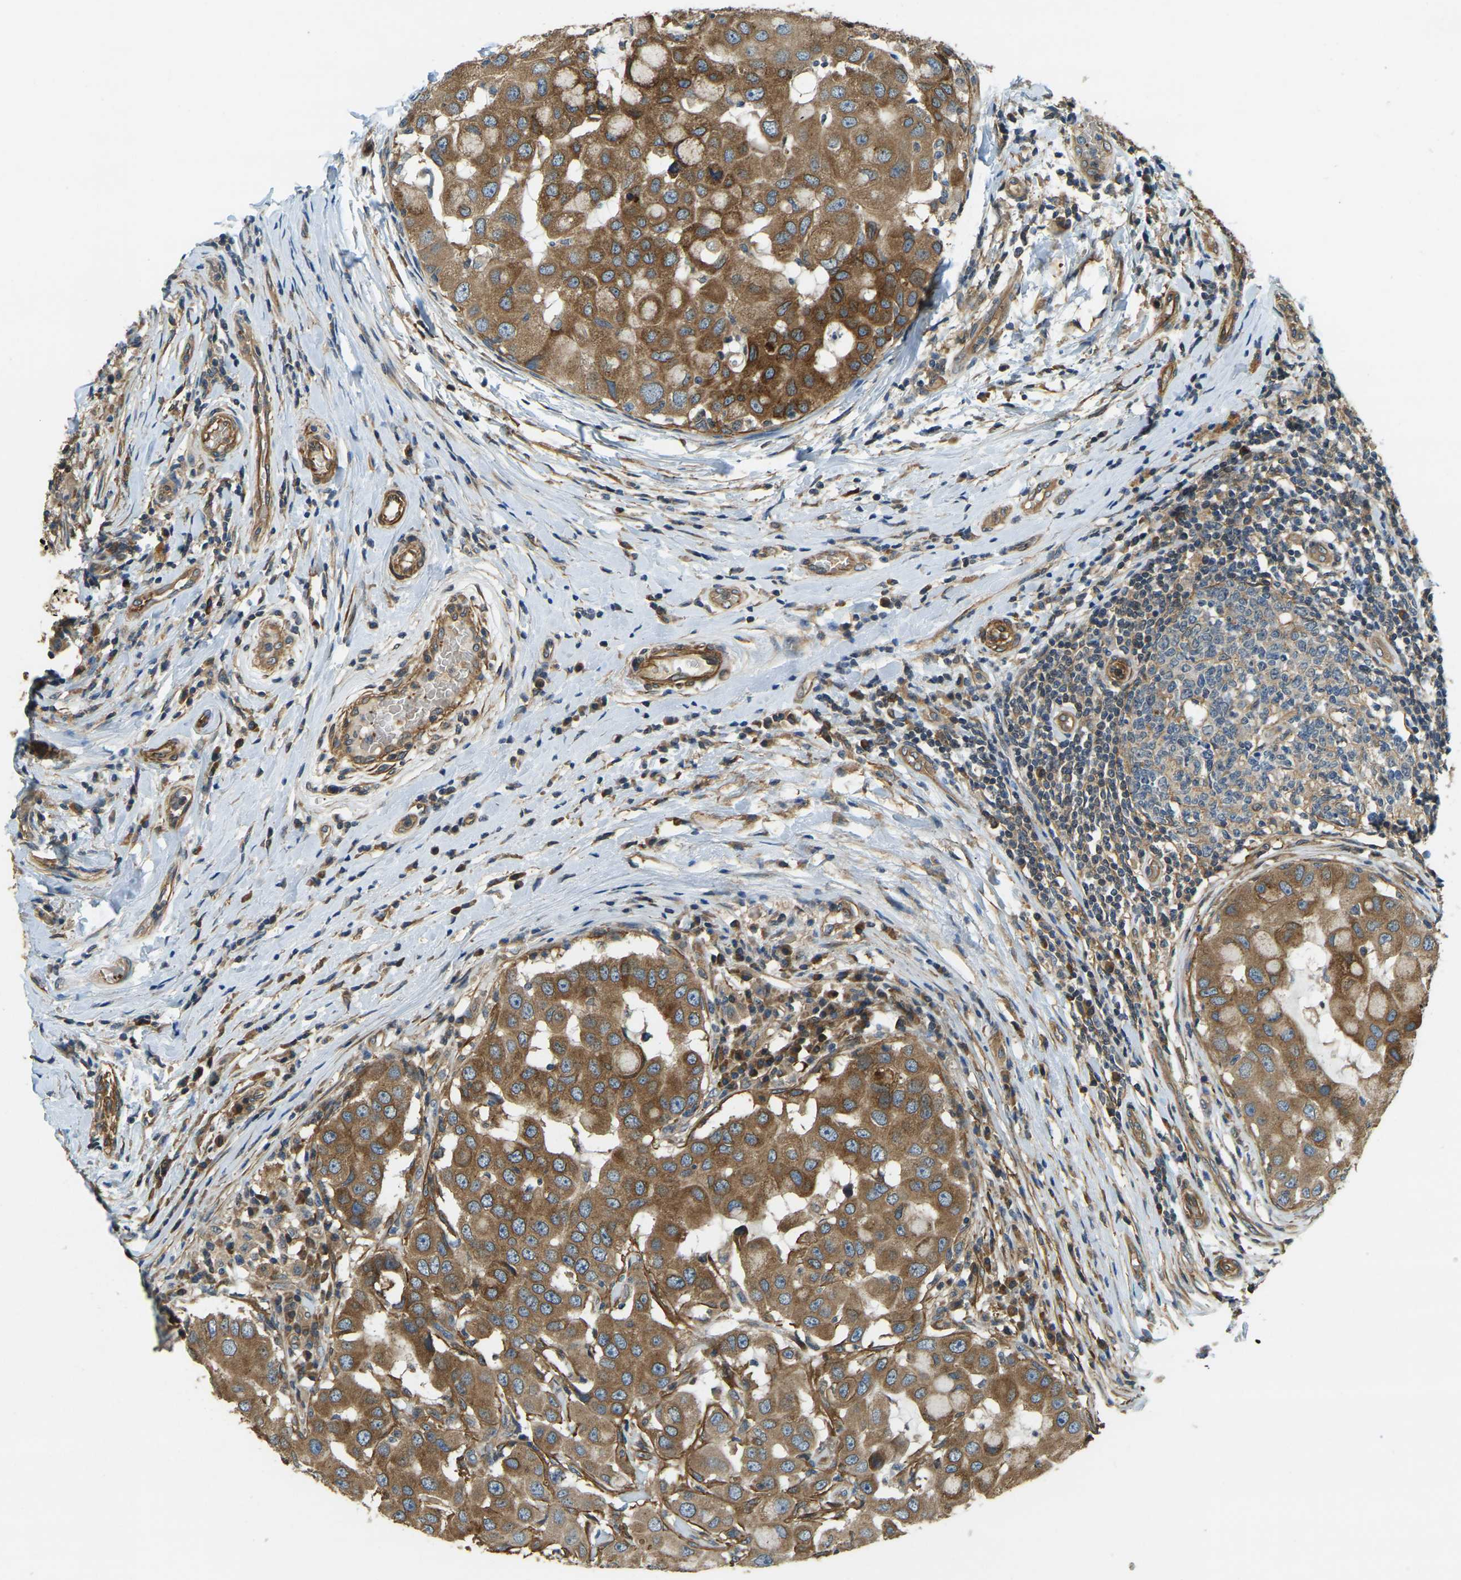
{"staining": {"intensity": "moderate", "quantity": ">75%", "location": "cytoplasmic/membranous"}, "tissue": "breast cancer", "cell_type": "Tumor cells", "image_type": "cancer", "snomed": [{"axis": "morphology", "description": "Duct carcinoma"}, {"axis": "topography", "description": "Breast"}], "caption": "A medium amount of moderate cytoplasmic/membranous positivity is seen in approximately >75% of tumor cells in breast infiltrating ductal carcinoma tissue. The staining was performed using DAB (3,3'-diaminobenzidine) to visualize the protein expression in brown, while the nuclei were stained in blue with hematoxylin (Magnification: 20x).", "gene": "ERGIC1", "patient": {"sex": "female", "age": 27}}